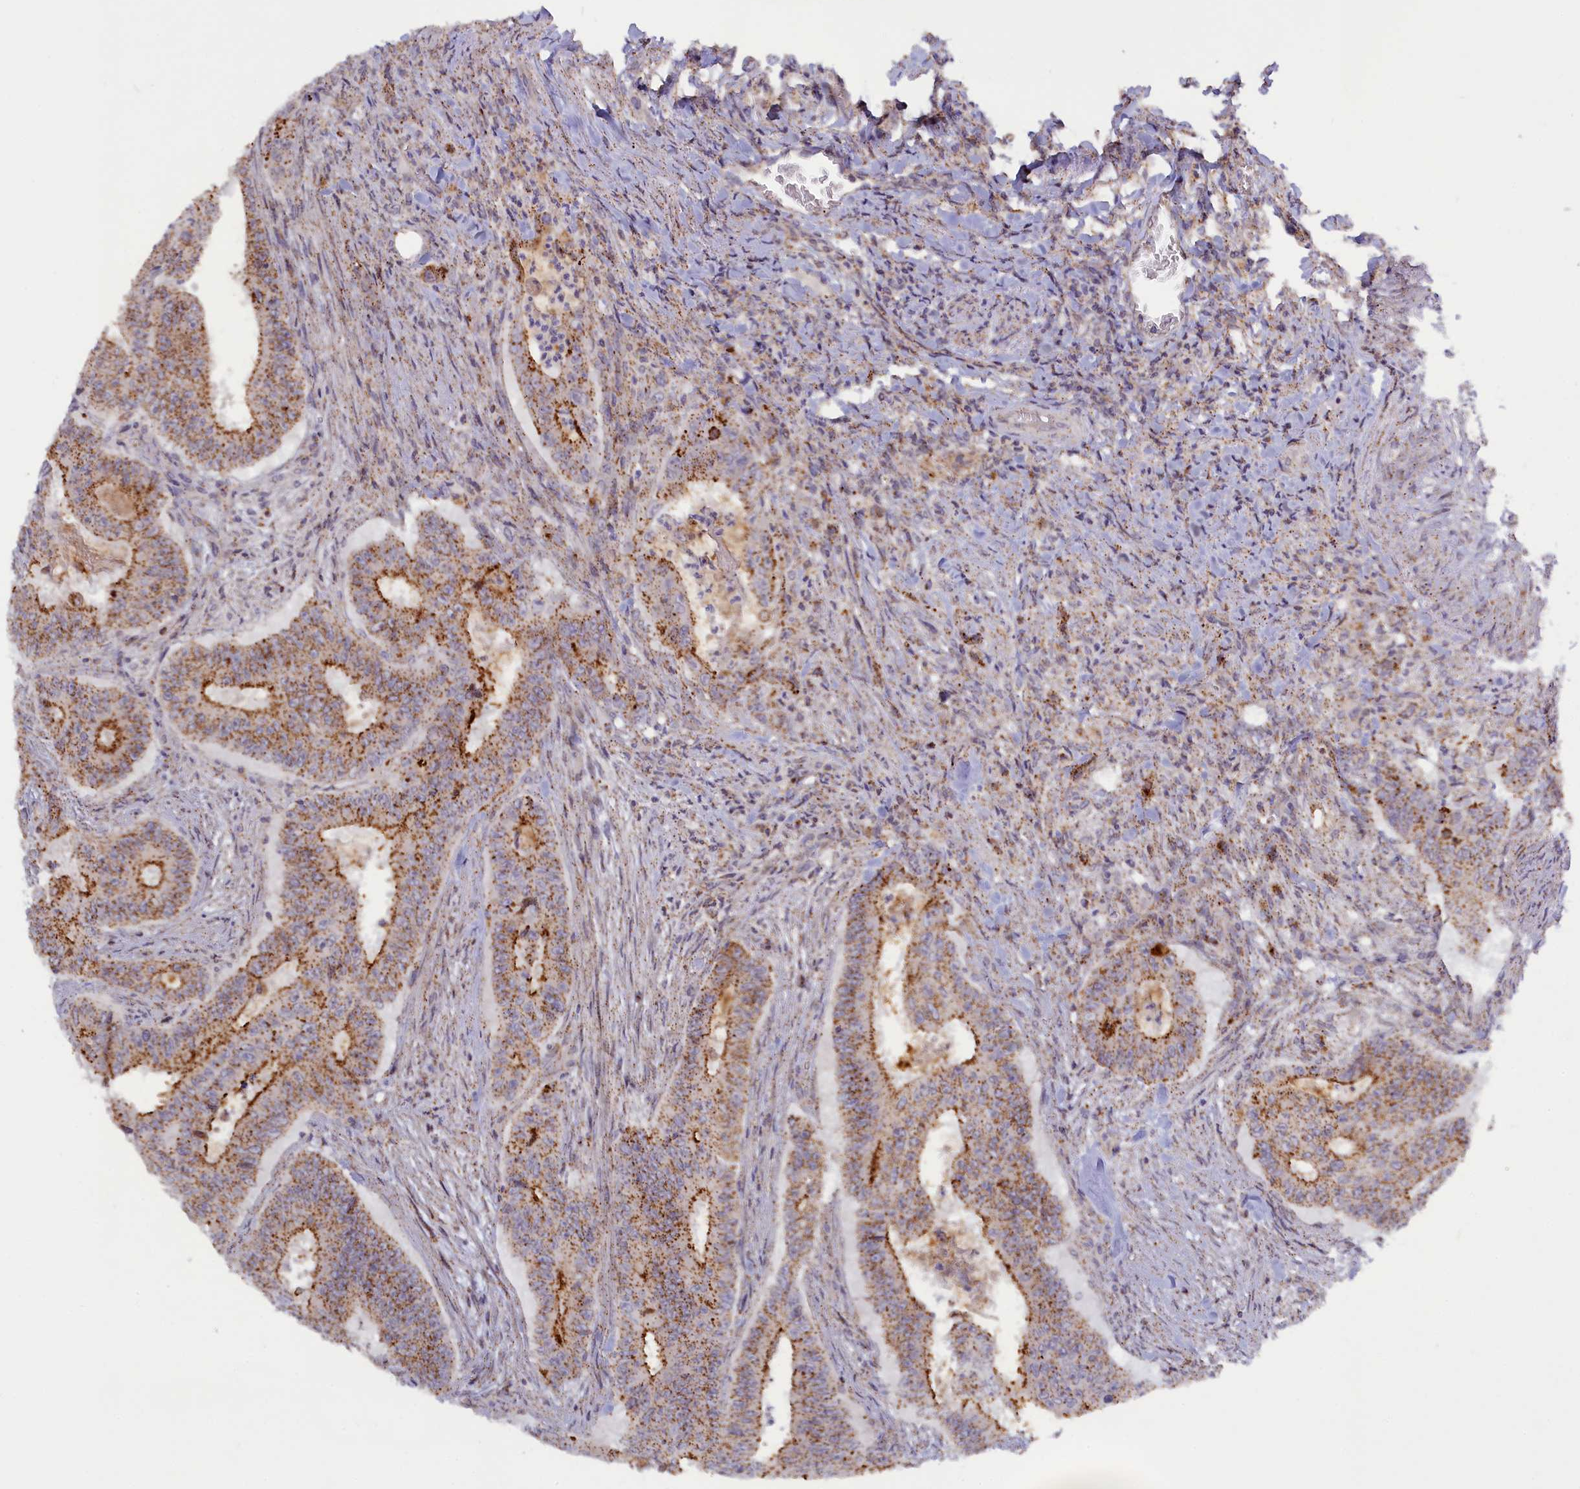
{"staining": {"intensity": "strong", "quantity": "25%-75%", "location": "cytoplasmic/membranous"}, "tissue": "colorectal cancer", "cell_type": "Tumor cells", "image_type": "cancer", "snomed": [{"axis": "morphology", "description": "Adenocarcinoma, NOS"}, {"axis": "topography", "description": "Rectum"}], "caption": "Human colorectal adenocarcinoma stained with a brown dye shows strong cytoplasmic/membranous positive positivity in about 25%-75% of tumor cells.", "gene": "HYKK", "patient": {"sex": "female", "age": 75}}